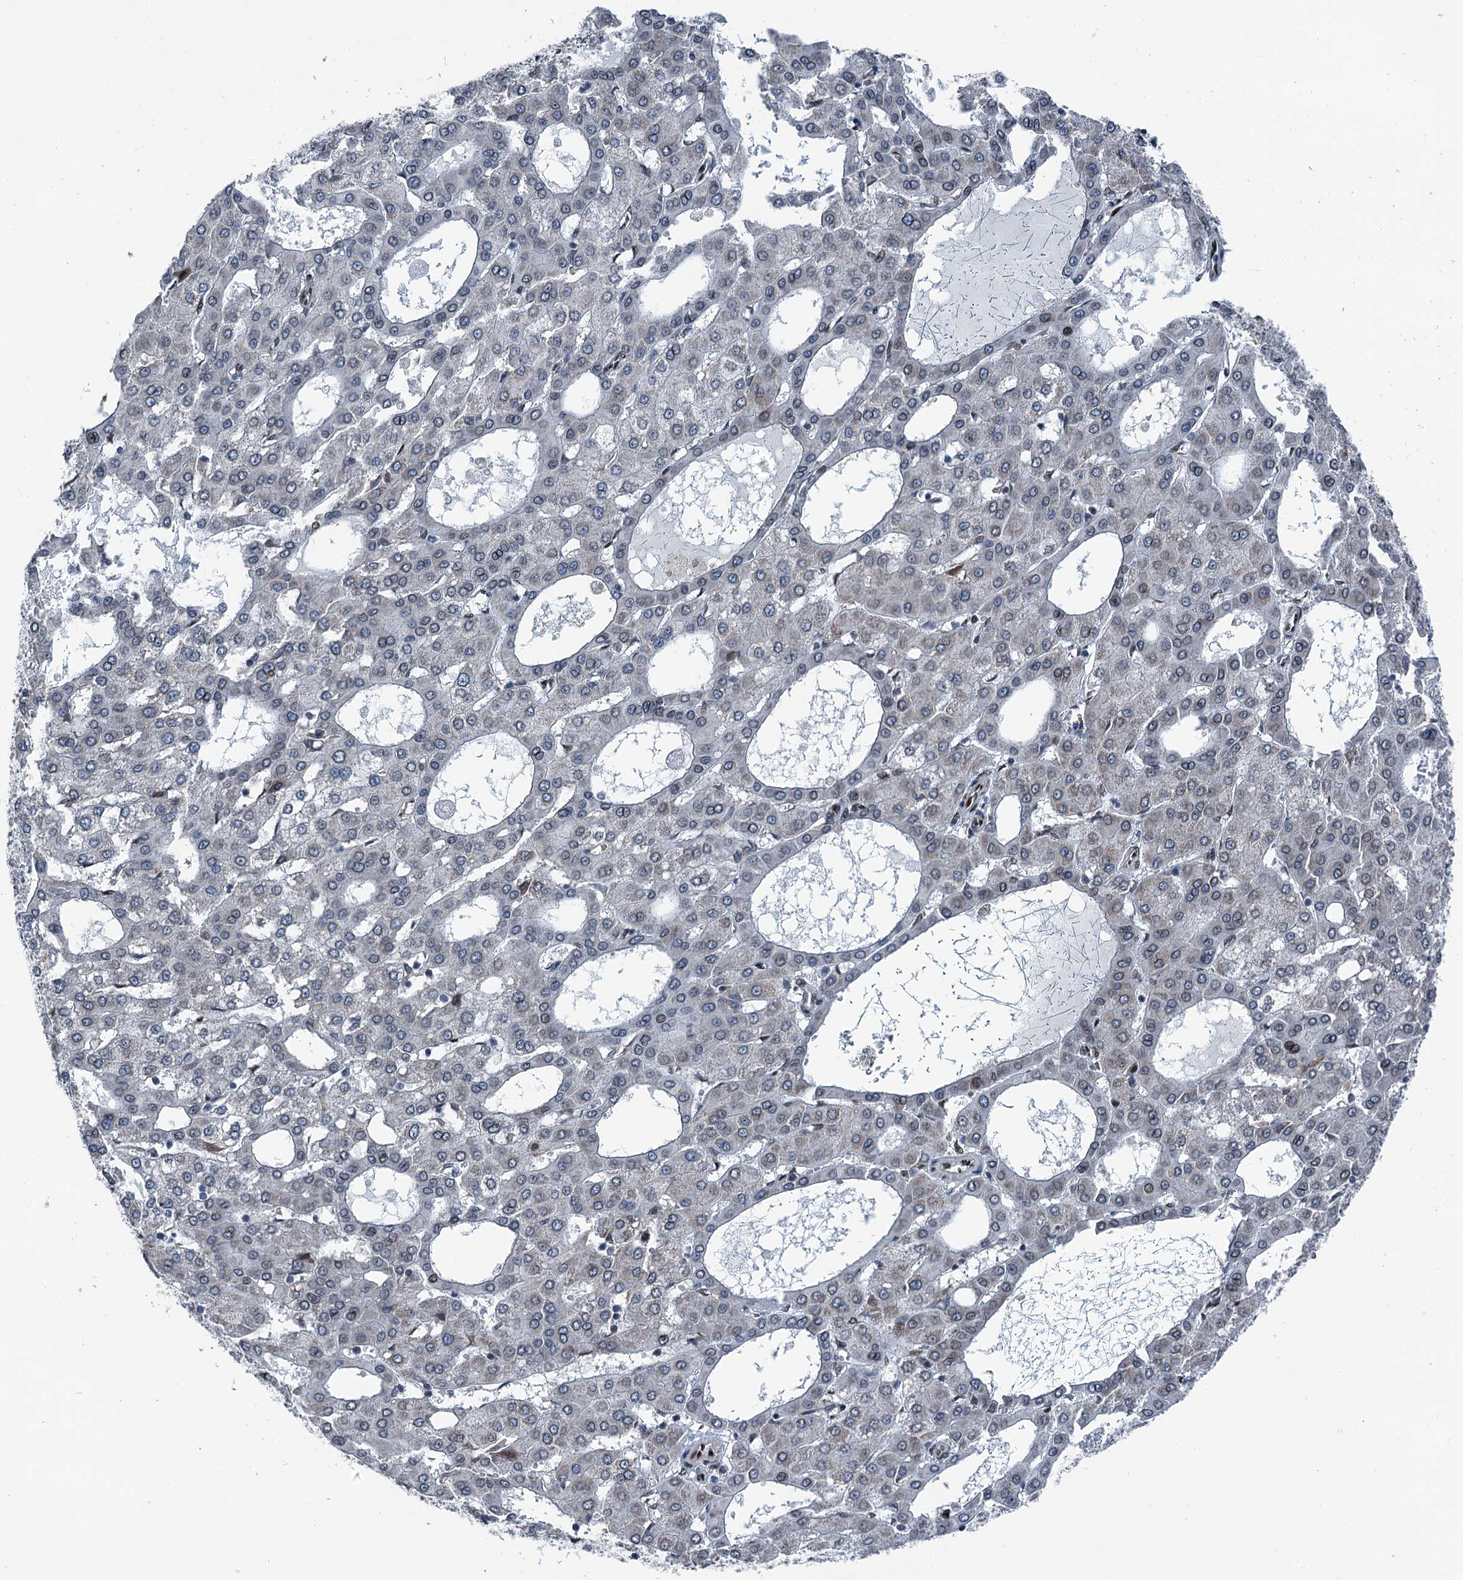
{"staining": {"intensity": "moderate", "quantity": "<25%", "location": "nuclear"}, "tissue": "liver cancer", "cell_type": "Tumor cells", "image_type": "cancer", "snomed": [{"axis": "morphology", "description": "Carcinoma, Hepatocellular, NOS"}, {"axis": "topography", "description": "Liver"}], "caption": "Immunohistochemical staining of liver cancer shows low levels of moderate nuclear protein expression in about <25% of tumor cells.", "gene": "MRPL14", "patient": {"sex": "male", "age": 47}}